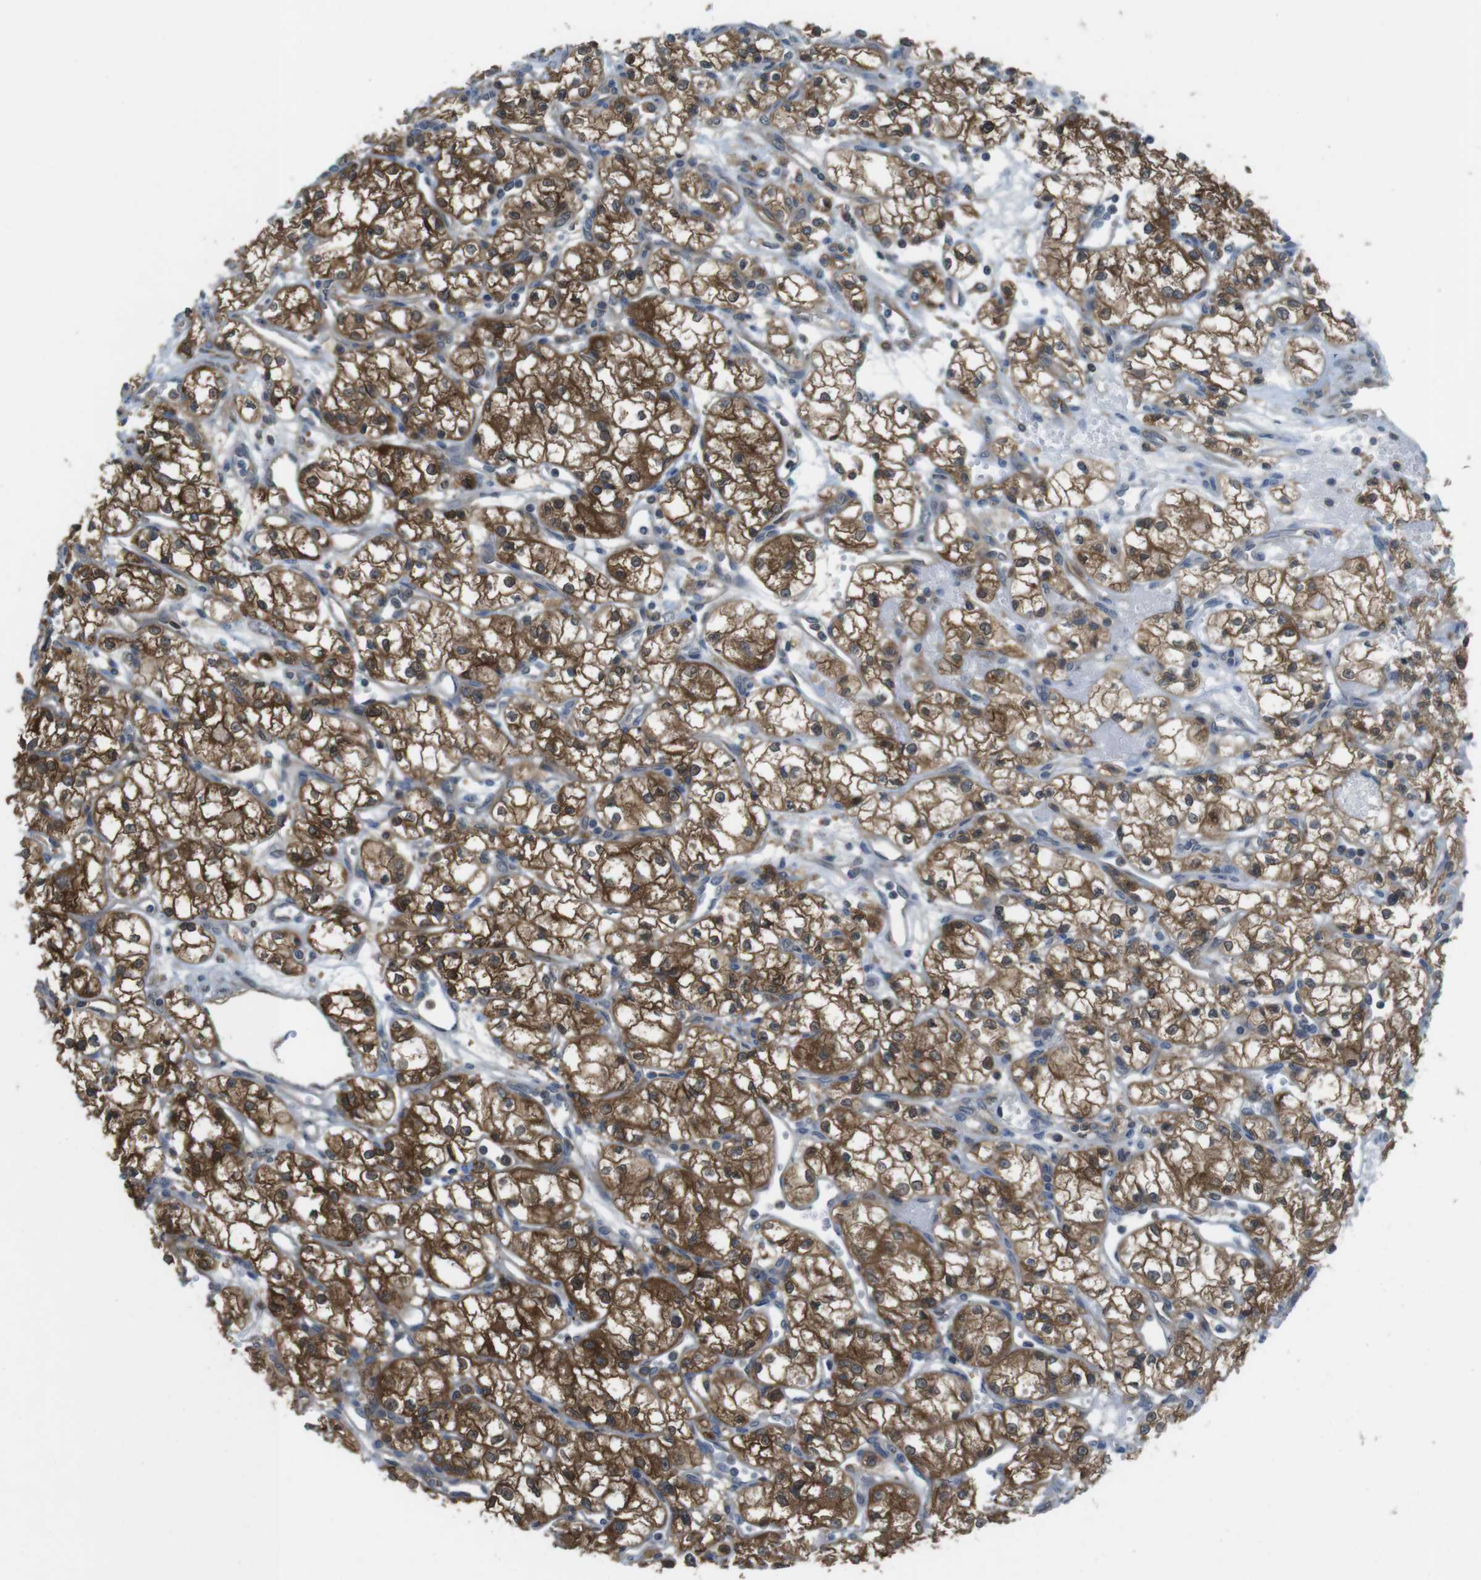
{"staining": {"intensity": "strong", "quantity": ">75%", "location": "cytoplasmic/membranous"}, "tissue": "renal cancer", "cell_type": "Tumor cells", "image_type": "cancer", "snomed": [{"axis": "morphology", "description": "Normal tissue, NOS"}, {"axis": "morphology", "description": "Adenocarcinoma, NOS"}, {"axis": "topography", "description": "Kidney"}], "caption": "This is a histology image of immunohistochemistry staining of renal cancer, which shows strong positivity in the cytoplasmic/membranous of tumor cells.", "gene": "MTHFD1", "patient": {"sex": "male", "age": 59}}